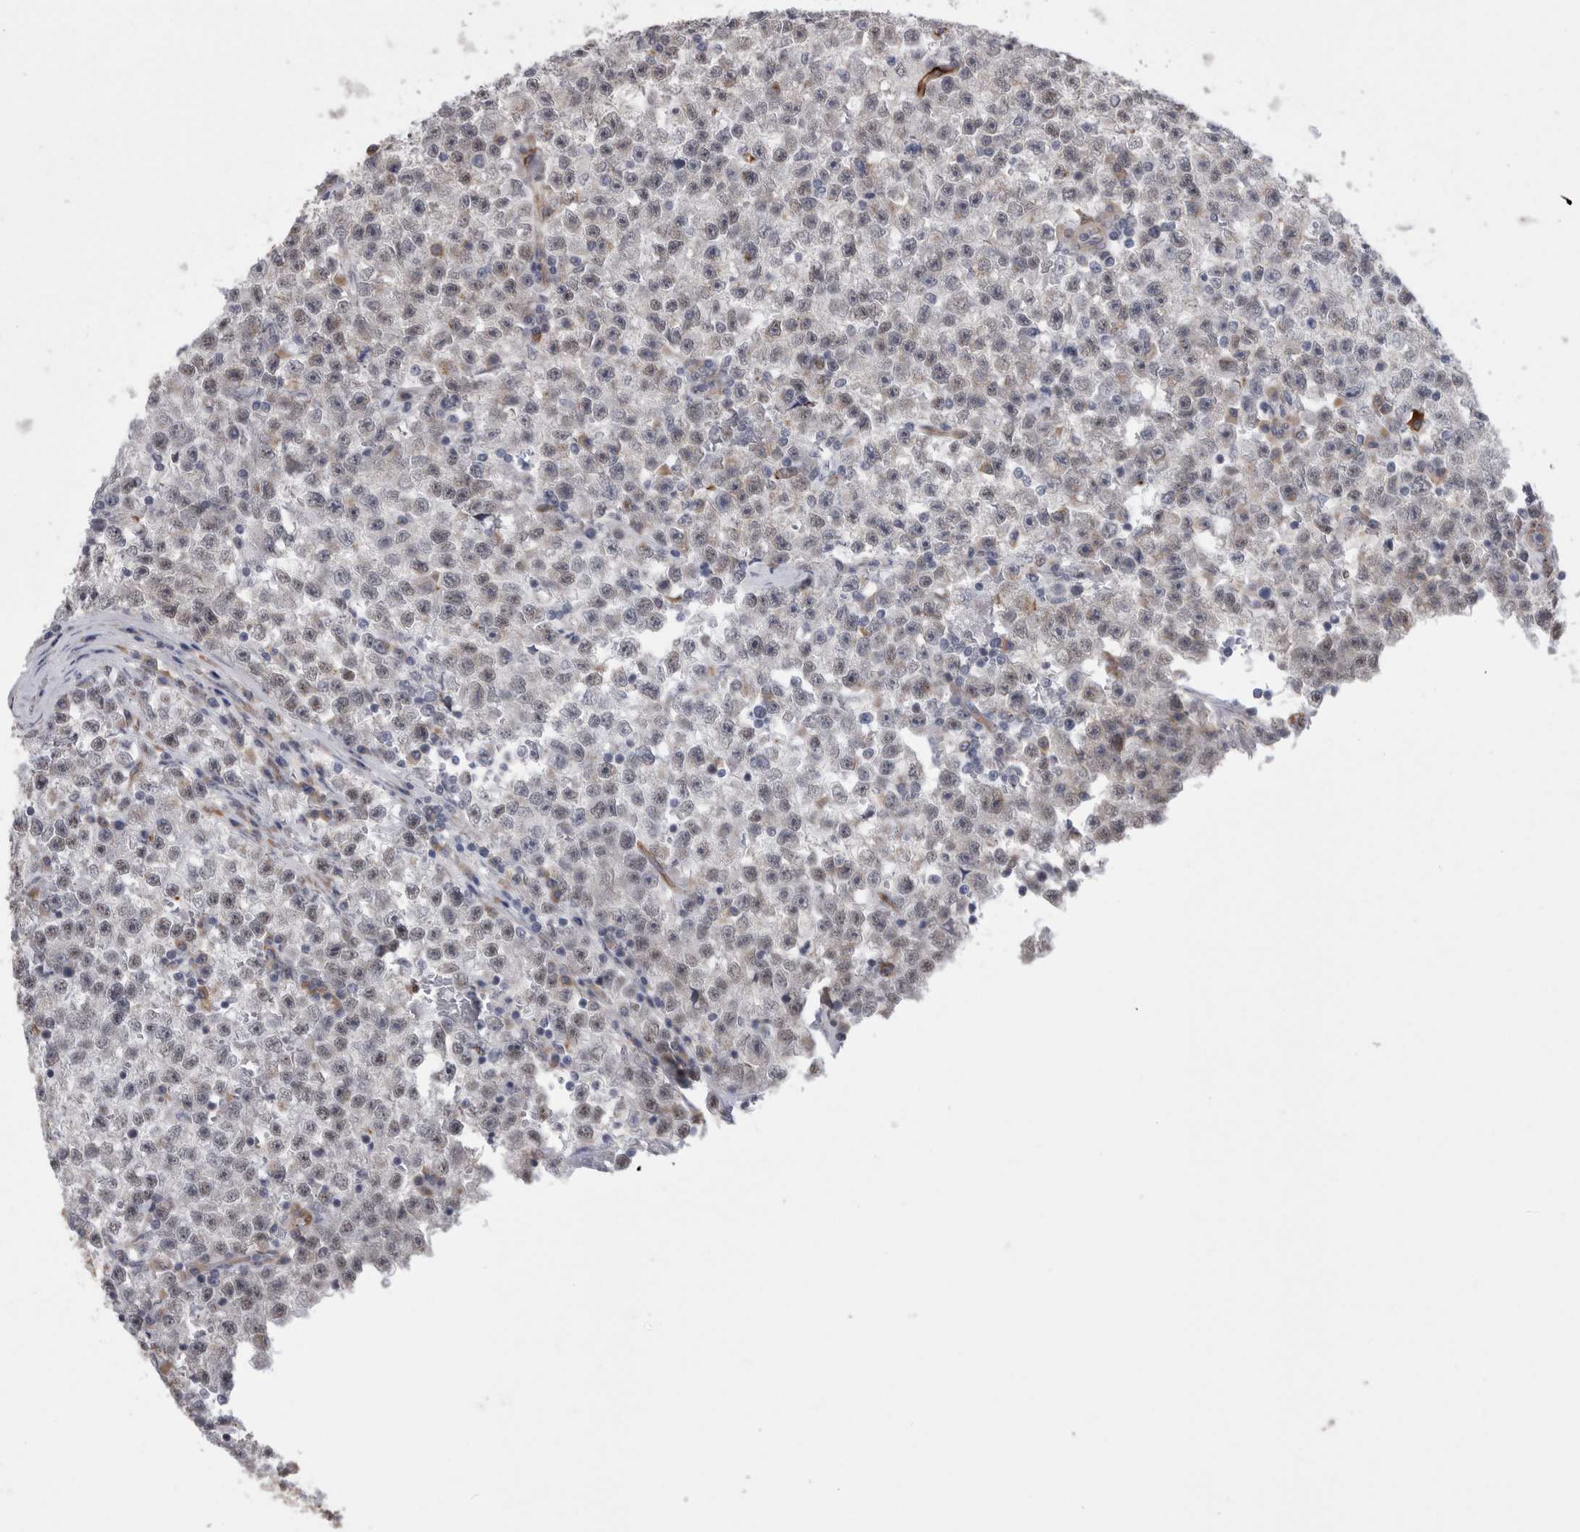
{"staining": {"intensity": "negative", "quantity": "none", "location": "none"}, "tissue": "testis cancer", "cell_type": "Tumor cells", "image_type": "cancer", "snomed": [{"axis": "morphology", "description": "Seminoma, NOS"}, {"axis": "topography", "description": "Testis"}], "caption": "Testis cancer (seminoma) stained for a protein using immunohistochemistry reveals no staining tumor cells.", "gene": "FAM83H", "patient": {"sex": "male", "age": 22}}